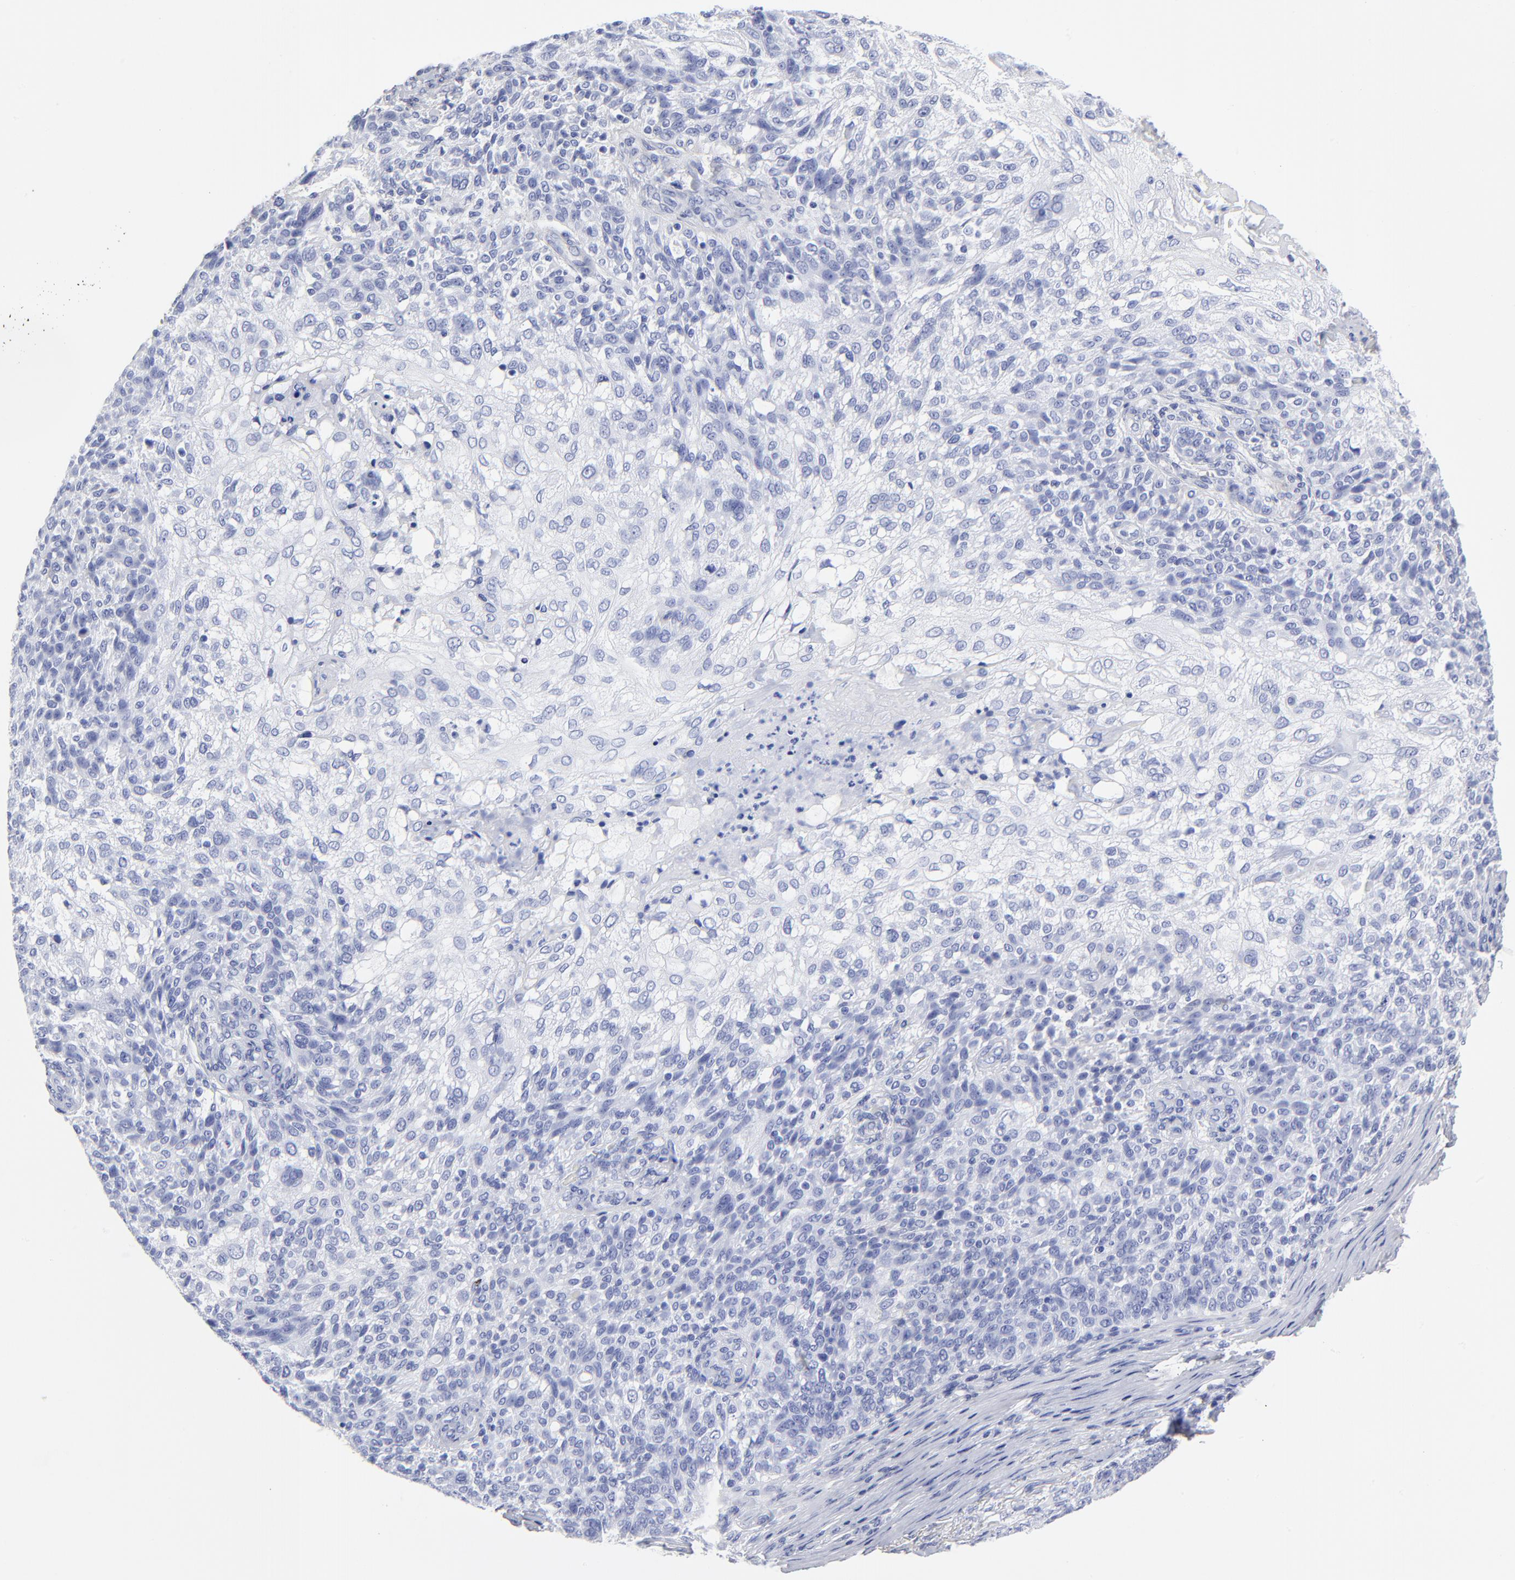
{"staining": {"intensity": "negative", "quantity": "none", "location": "none"}, "tissue": "skin cancer", "cell_type": "Tumor cells", "image_type": "cancer", "snomed": [{"axis": "morphology", "description": "Normal tissue, NOS"}, {"axis": "morphology", "description": "Squamous cell carcinoma, NOS"}, {"axis": "topography", "description": "Skin"}], "caption": "Immunohistochemical staining of squamous cell carcinoma (skin) displays no significant expression in tumor cells.", "gene": "DCN", "patient": {"sex": "female", "age": 83}}